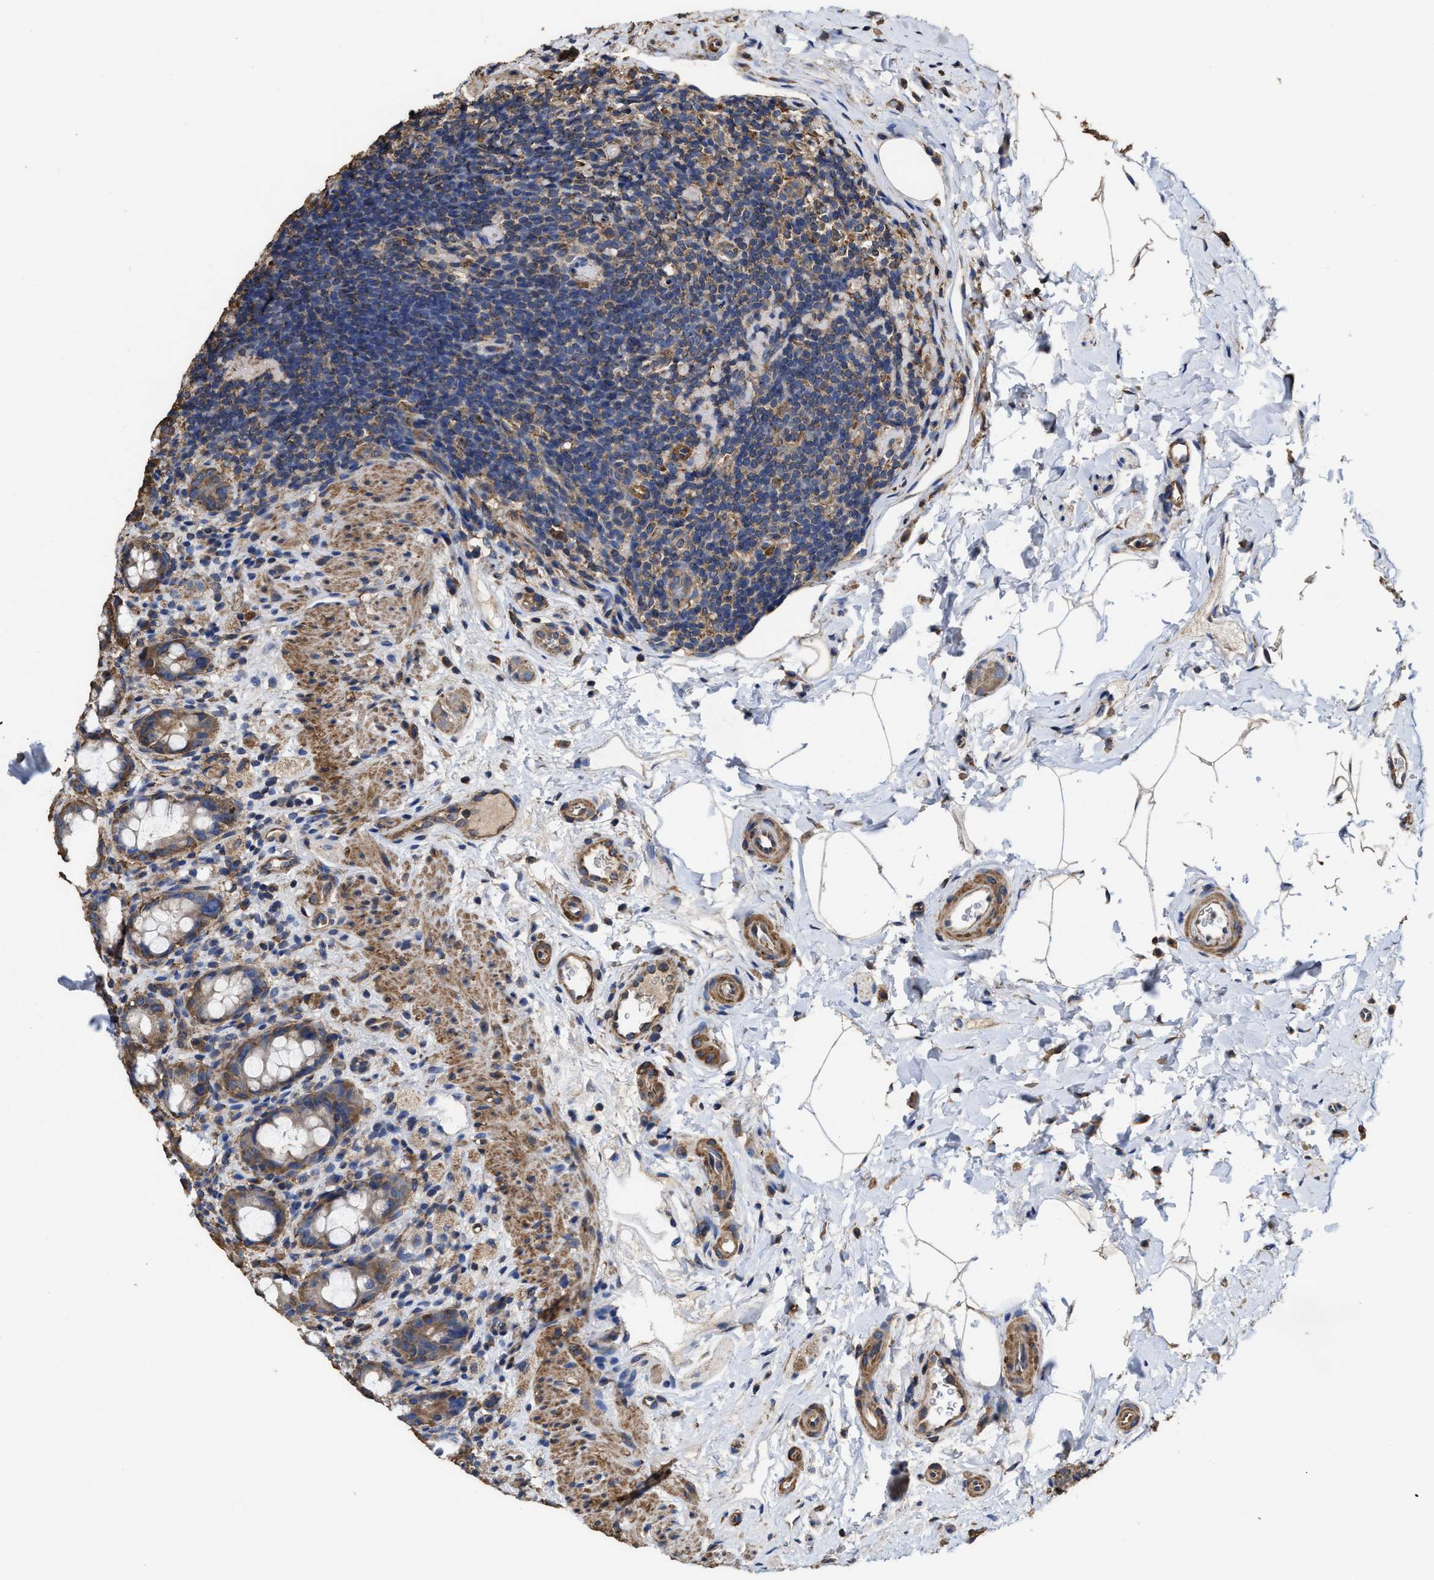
{"staining": {"intensity": "moderate", "quantity": ">75%", "location": "cytoplasmic/membranous"}, "tissue": "rectum", "cell_type": "Glandular cells", "image_type": "normal", "snomed": [{"axis": "morphology", "description": "Normal tissue, NOS"}, {"axis": "topography", "description": "Rectum"}], "caption": "About >75% of glandular cells in unremarkable human rectum show moderate cytoplasmic/membranous protein staining as visualized by brown immunohistochemical staining.", "gene": "SFXN4", "patient": {"sex": "male", "age": 44}}